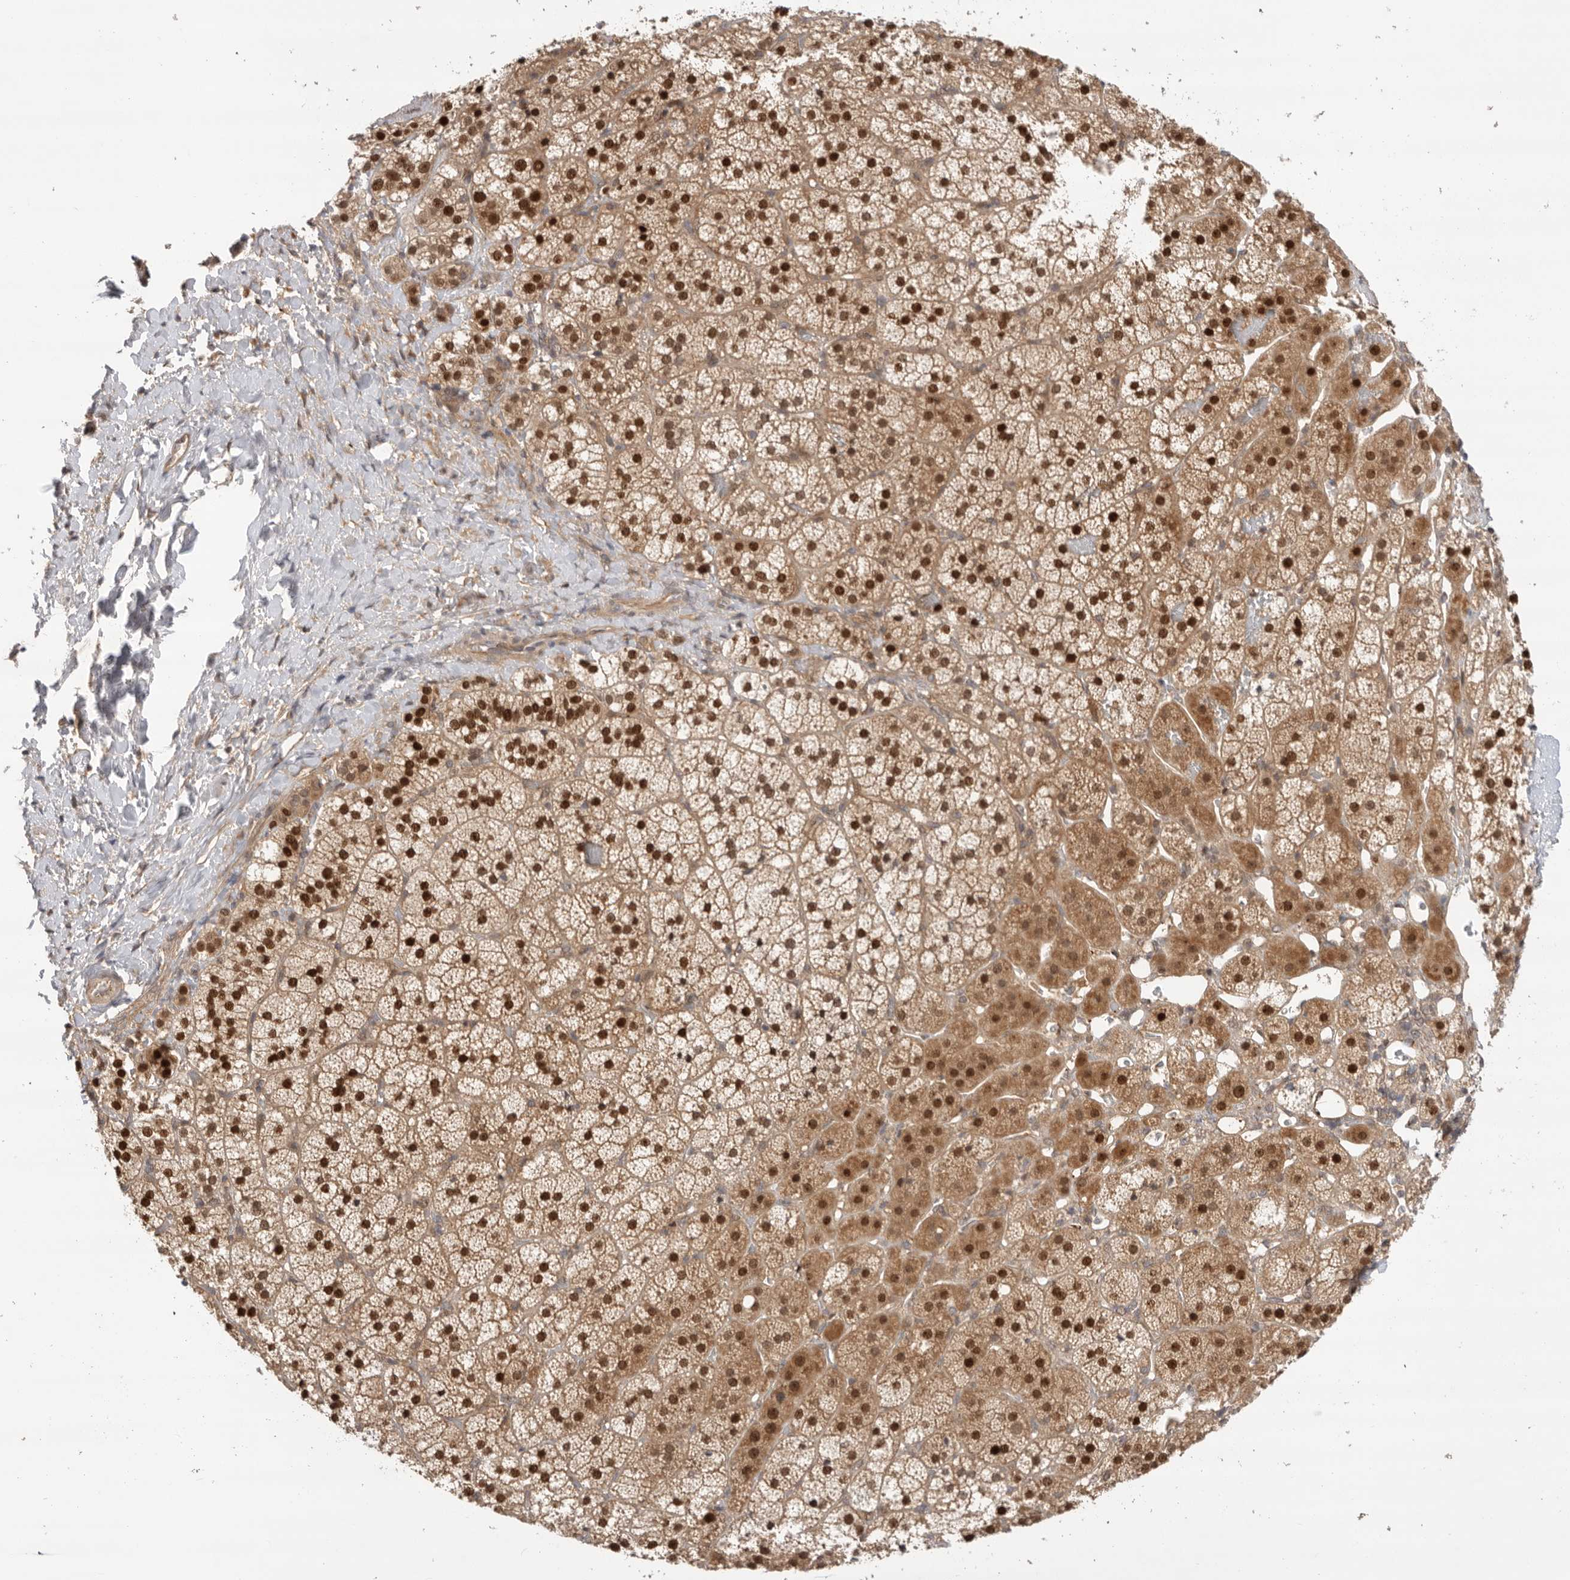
{"staining": {"intensity": "strong", "quantity": ">75%", "location": "cytoplasmic/membranous,nuclear"}, "tissue": "adrenal gland", "cell_type": "Glandular cells", "image_type": "normal", "snomed": [{"axis": "morphology", "description": "Normal tissue, NOS"}, {"axis": "topography", "description": "Adrenal gland"}], "caption": "Adrenal gland stained with DAB IHC demonstrates high levels of strong cytoplasmic/membranous,nuclear expression in about >75% of glandular cells. (DAB IHC, brown staining for protein, blue staining for nuclei).", "gene": "DCAF8", "patient": {"sex": "female", "age": 44}}